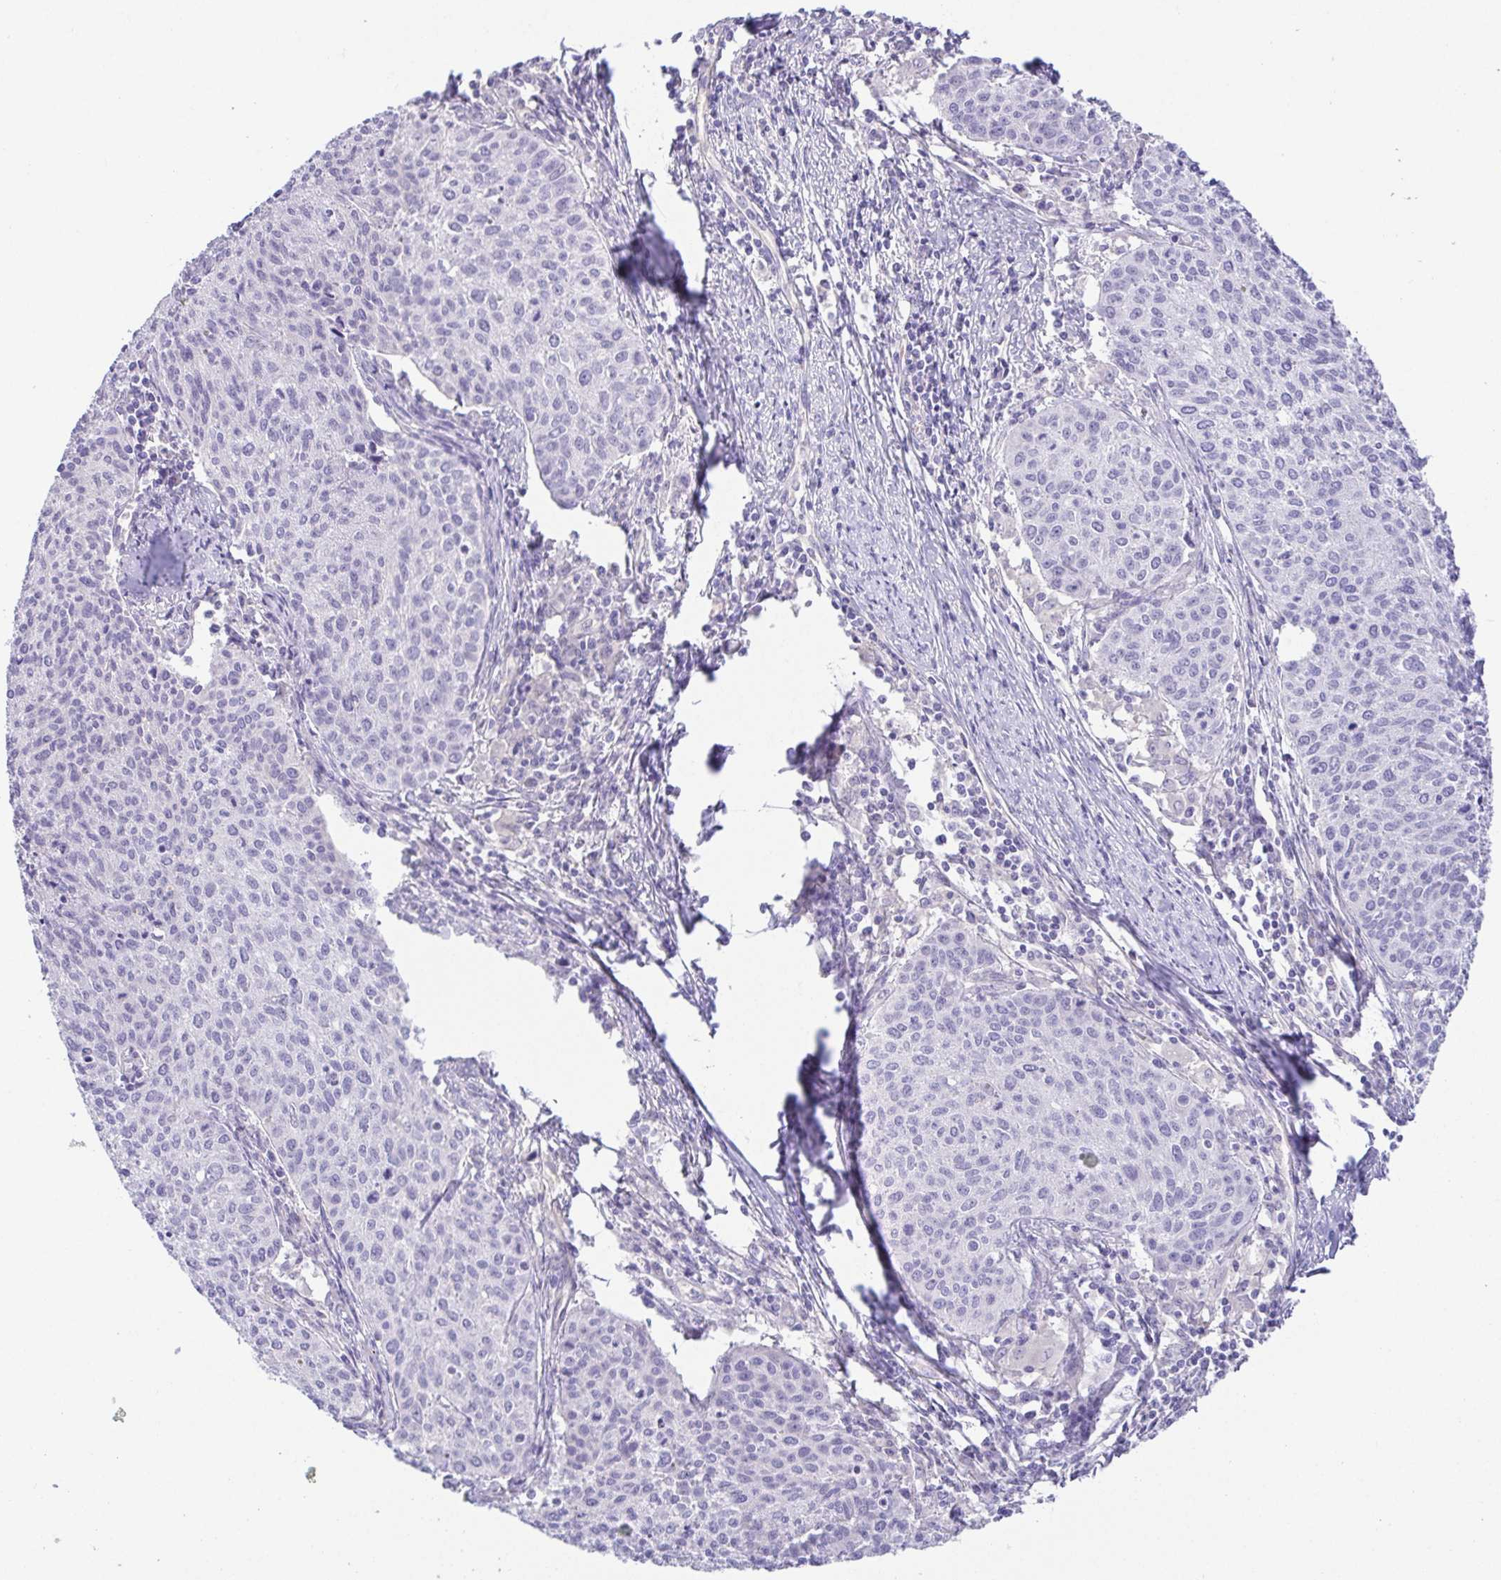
{"staining": {"intensity": "negative", "quantity": "none", "location": "none"}, "tissue": "cervical cancer", "cell_type": "Tumor cells", "image_type": "cancer", "snomed": [{"axis": "morphology", "description": "Squamous cell carcinoma, NOS"}, {"axis": "topography", "description": "Cervix"}], "caption": "High magnification brightfield microscopy of cervical cancer stained with DAB (brown) and counterstained with hematoxylin (blue): tumor cells show no significant expression.", "gene": "KRTDAP", "patient": {"sex": "female", "age": 38}}